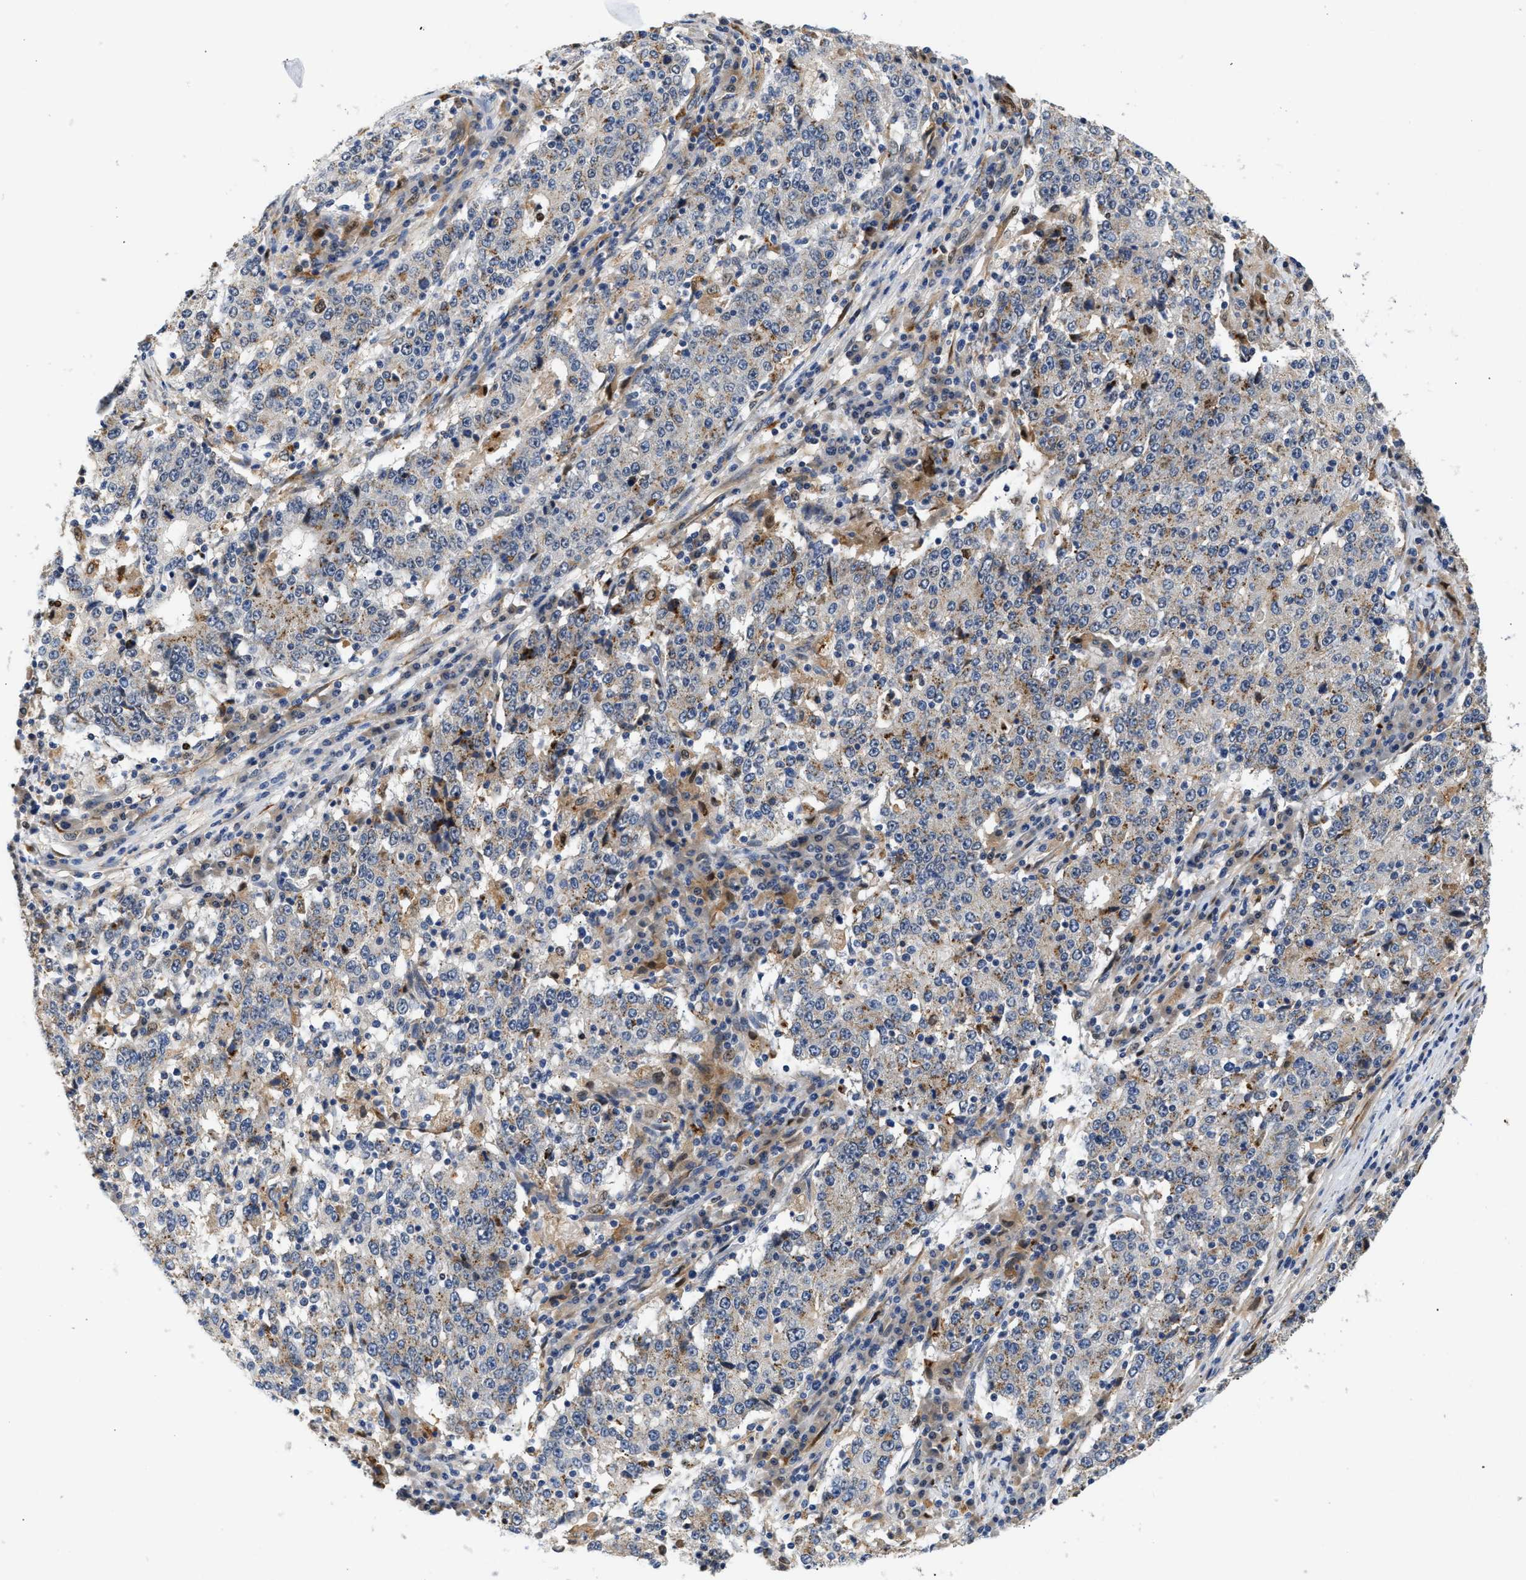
{"staining": {"intensity": "negative", "quantity": "none", "location": "none"}, "tissue": "stomach cancer", "cell_type": "Tumor cells", "image_type": "cancer", "snomed": [{"axis": "morphology", "description": "Adenocarcinoma, NOS"}, {"axis": "topography", "description": "Stomach"}], "caption": "High magnification brightfield microscopy of stomach cancer stained with DAB (3,3'-diaminobenzidine) (brown) and counterstained with hematoxylin (blue): tumor cells show no significant positivity. The staining was performed using DAB (3,3'-diaminobenzidine) to visualize the protein expression in brown, while the nuclei were stained in blue with hematoxylin (Magnification: 20x).", "gene": "PPM1L", "patient": {"sex": "male", "age": 59}}